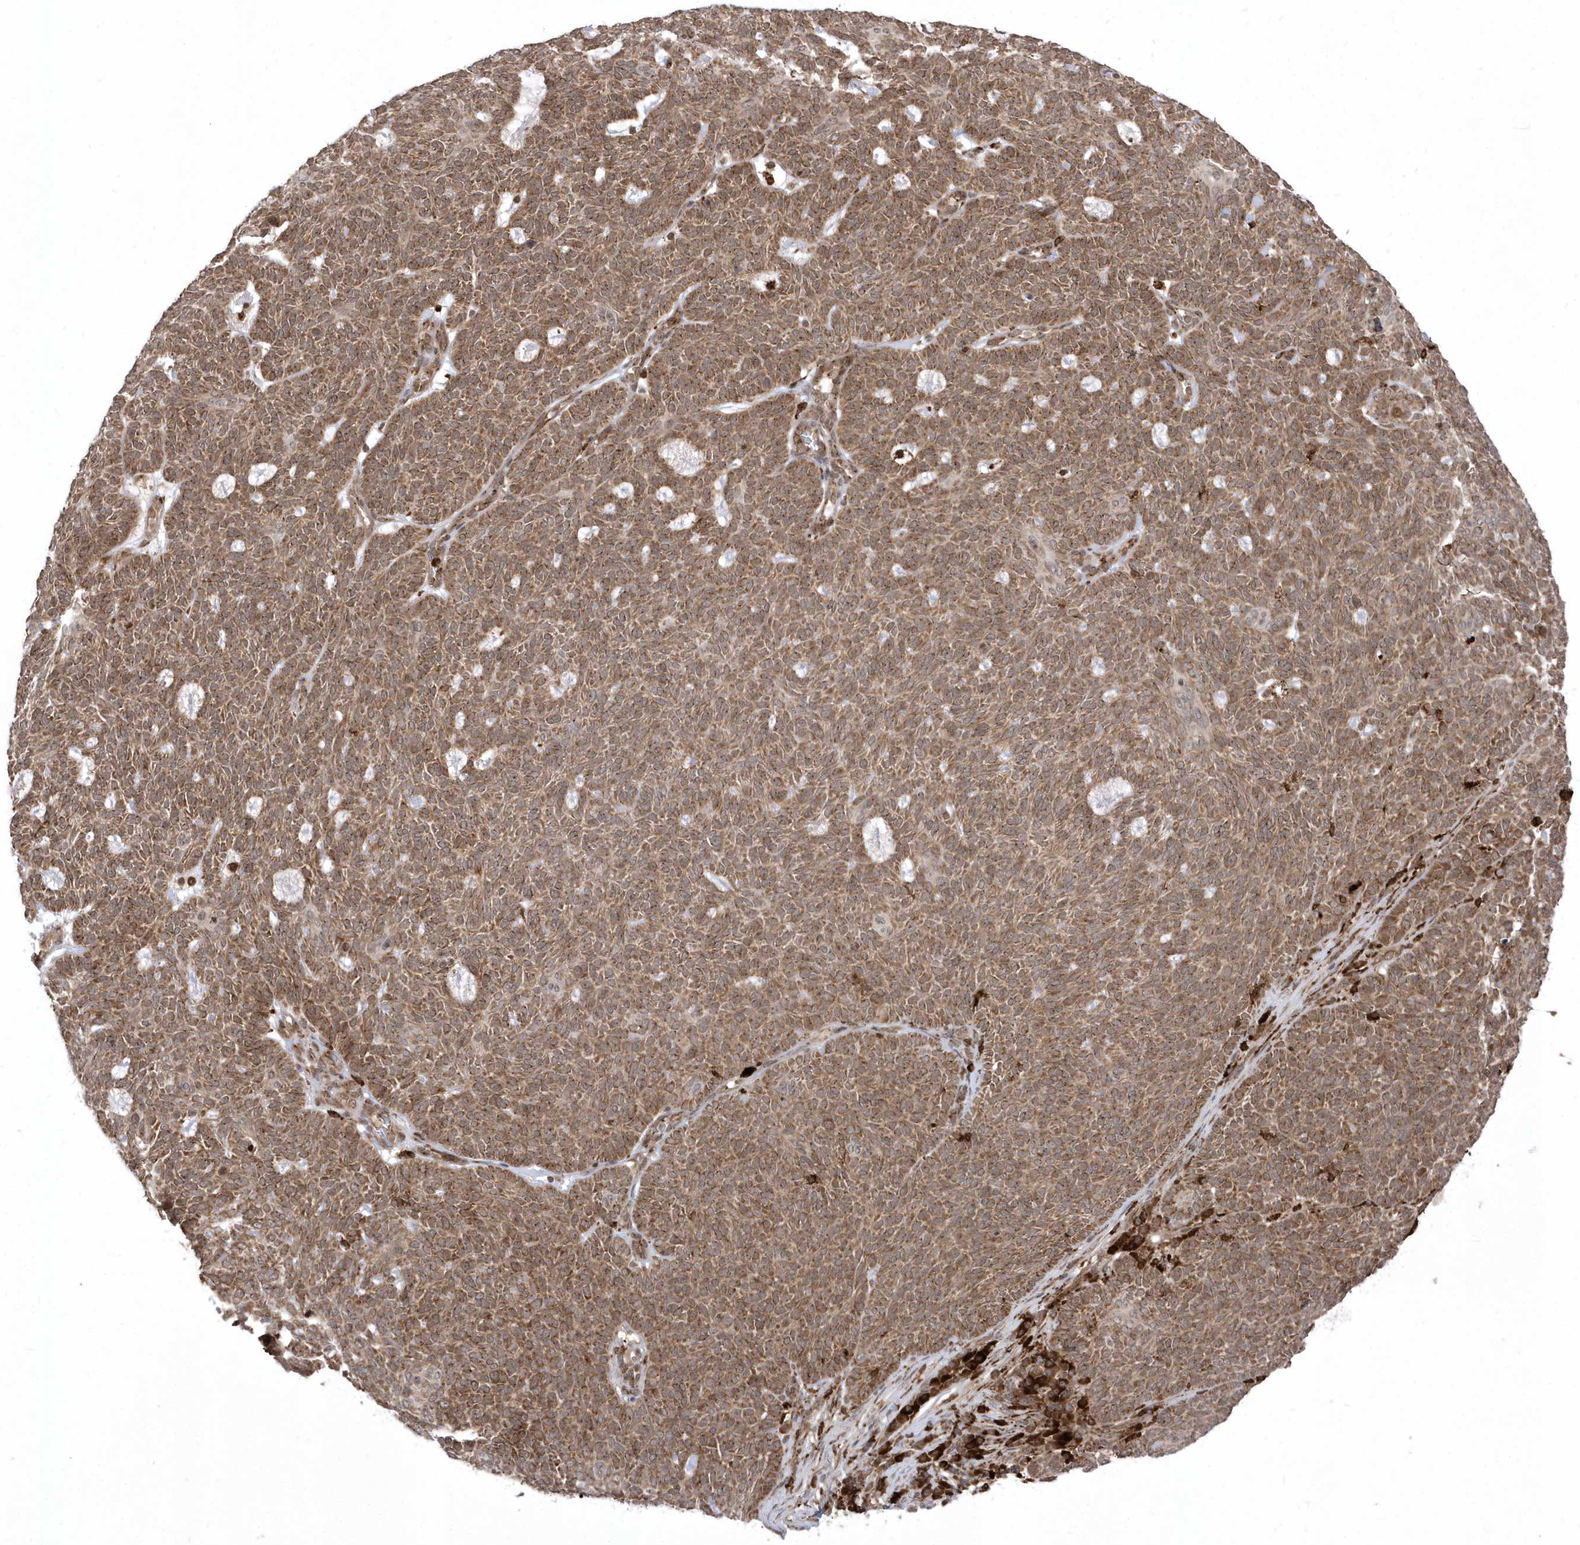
{"staining": {"intensity": "moderate", "quantity": ">75%", "location": "cytoplasmic/membranous"}, "tissue": "skin cancer", "cell_type": "Tumor cells", "image_type": "cancer", "snomed": [{"axis": "morphology", "description": "Squamous cell carcinoma, NOS"}, {"axis": "topography", "description": "Skin"}], "caption": "High-power microscopy captured an IHC image of skin cancer (squamous cell carcinoma), revealing moderate cytoplasmic/membranous staining in about >75% of tumor cells.", "gene": "EPC2", "patient": {"sex": "female", "age": 90}}